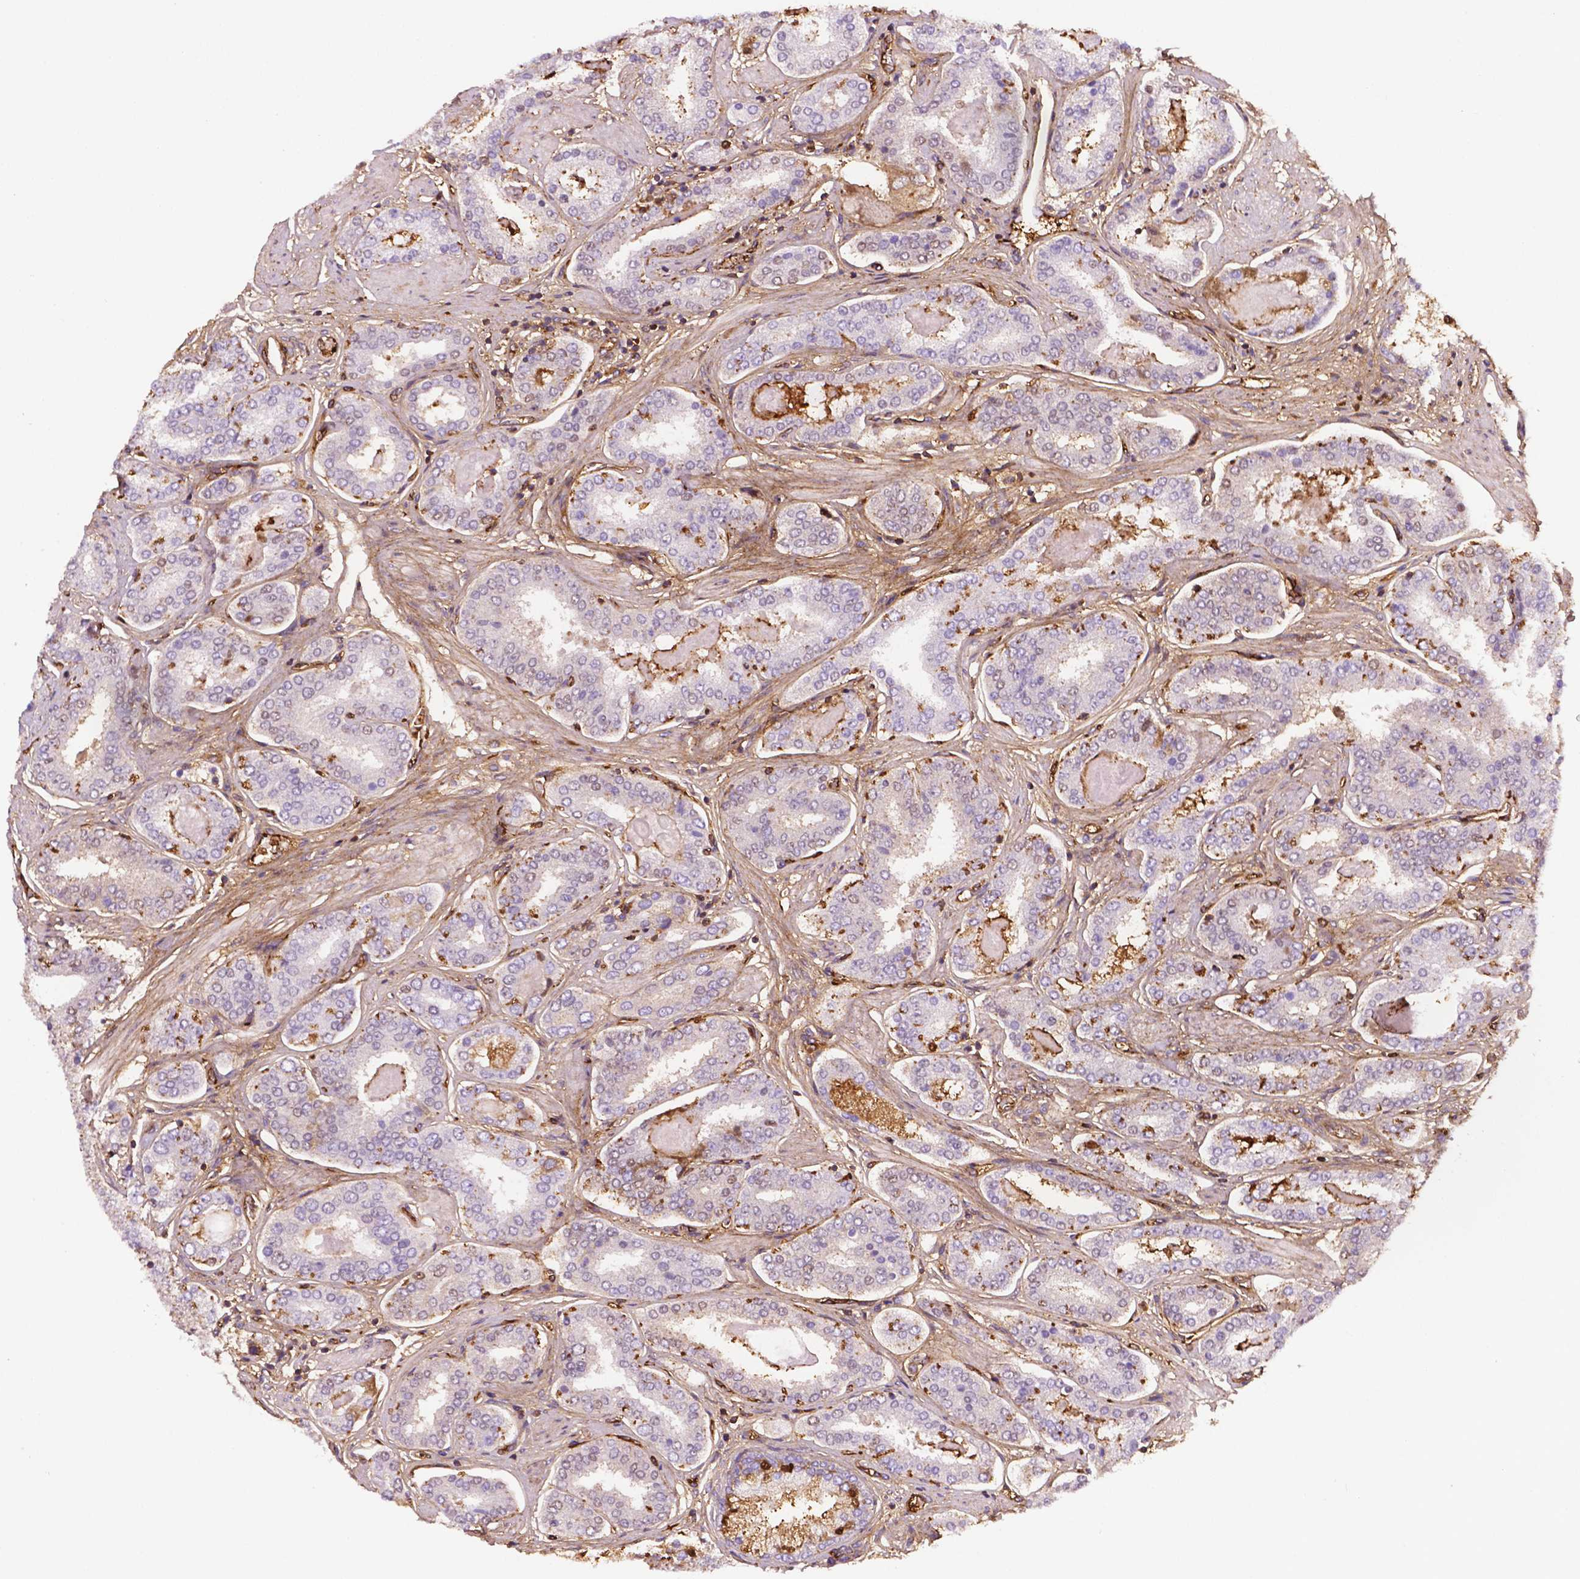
{"staining": {"intensity": "negative", "quantity": "none", "location": "none"}, "tissue": "prostate cancer", "cell_type": "Tumor cells", "image_type": "cancer", "snomed": [{"axis": "morphology", "description": "Adenocarcinoma, High grade"}, {"axis": "topography", "description": "Prostate"}], "caption": "There is no significant staining in tumor cells of prostate adenocarcinoma (high-grade).", "gene": "DCN", "patient": {"sex": "male", "age": 63}}